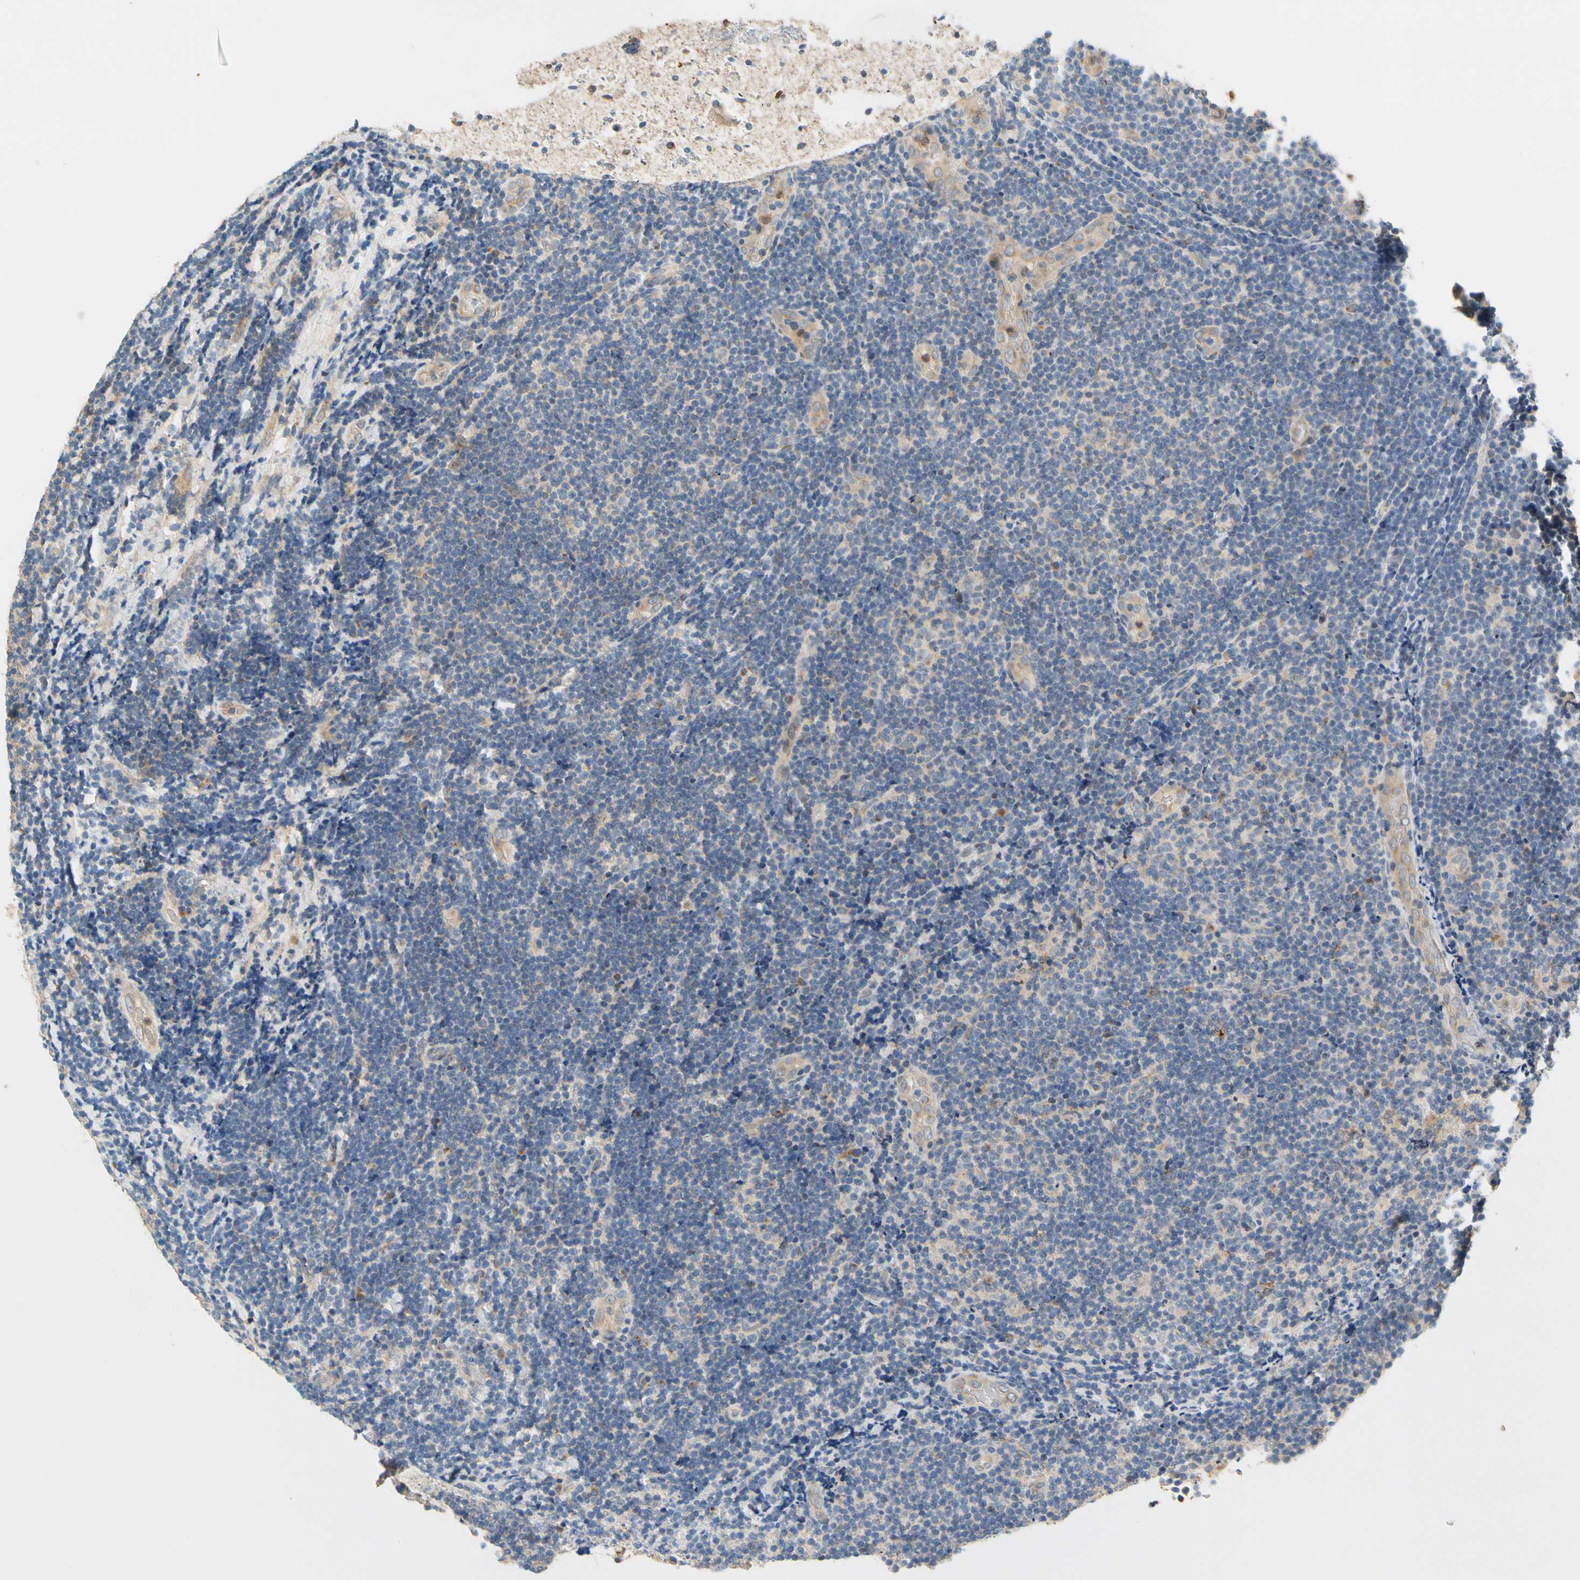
{"staining": {"intensity": "negative", "quantity": "none", "location": "none"}, "tissue": "lymphoma", "cell_type": "Tumor cells", "image_type": "cancer", "snomed": [{"axis": "morphology", "description": "Malignant lymphoma, non-Hodgkin's type, Low grade"}, {"axis": "topography", "description": "Lymph node"}], "caption": "Tumor cells show no significant positivity in malignant lymphoma, non-Hodgkin's type (low-grade).", "gene": "GPSM2", "patient": {"sex": "male", "age": 83}}